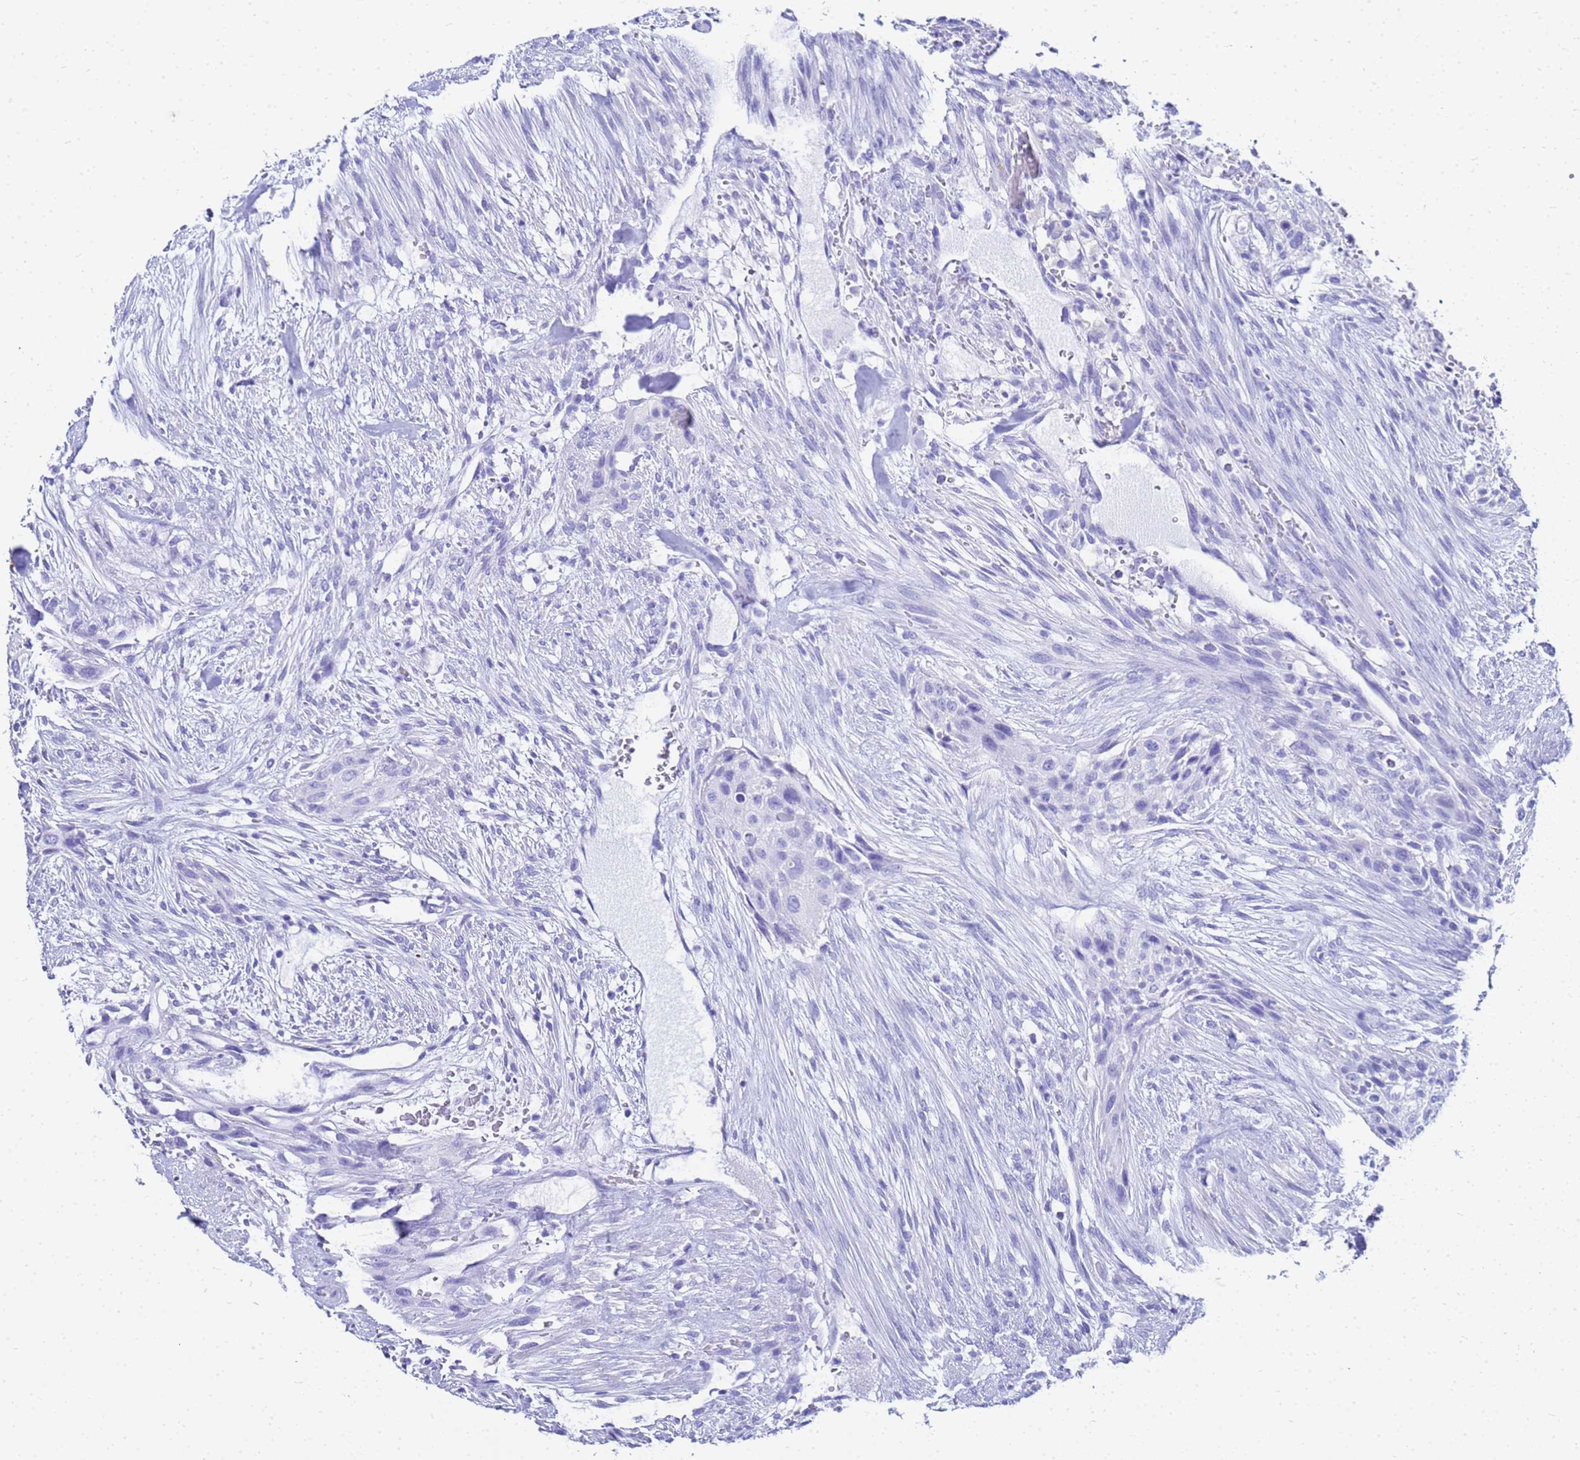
{"staining": {"intensity": "negative", "quantity": "none", "location": "none"}, "tissue": "urothelial cancer", "cell_type": "Tumor cells", "image_type": "cancer", "snomed": [{"axis": "morphology", "description": "Urothelial carcinoma, High grade"}, {"axis": "topography", "description": "Urinary bladder"}], "caption": "Micrograph shows no protein expression in tumor cells of urothelial carcinoma (high-grade) tissue.", "gene": "CKB", "patient": {"sex": "male", "age": 35}}